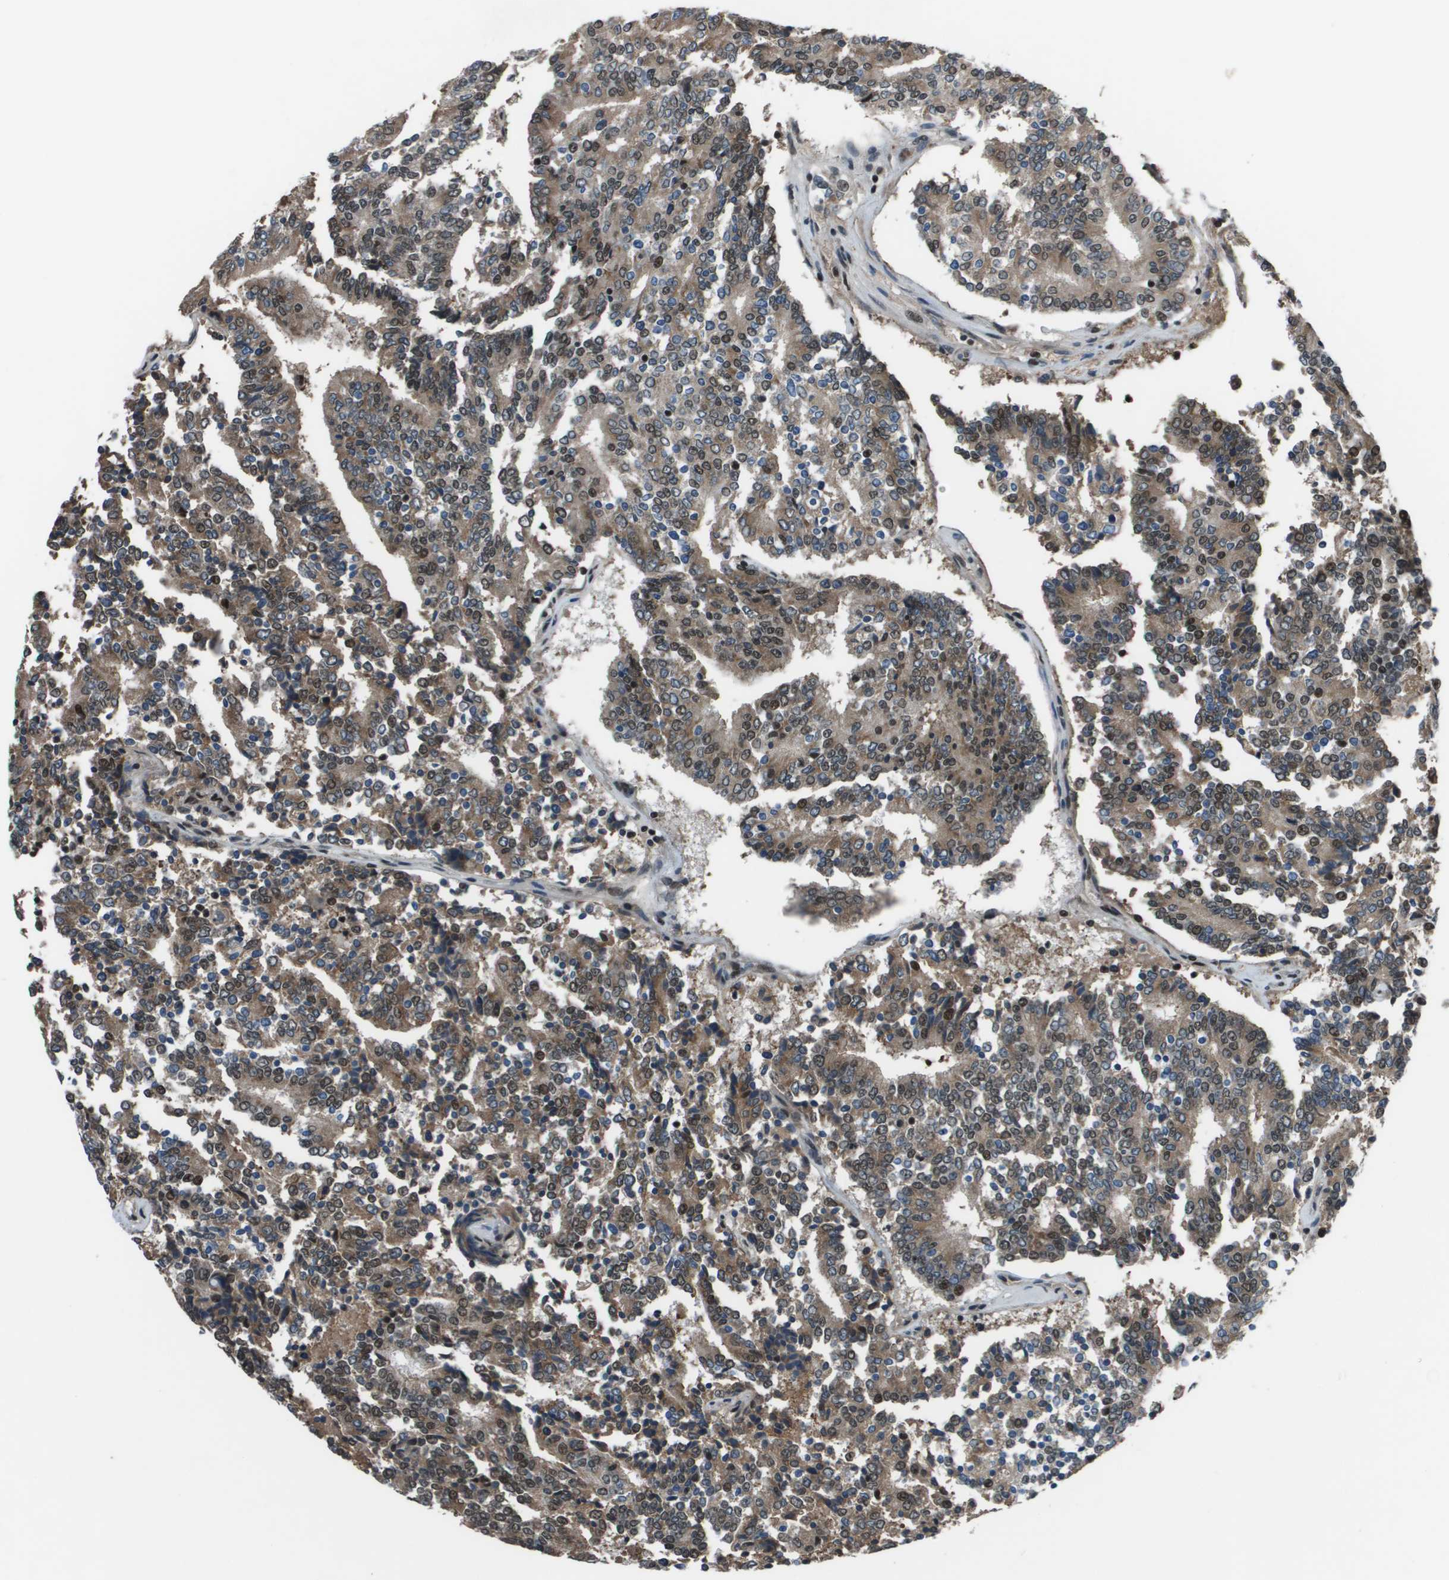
{"staining": {"intensity": "moderate", "quantity": ">75%", "location": "cytoplasmic/membranous,nuclear"}, "tissue": "prostate cancer", "cell_type": "Tumor cells", "image_type": "cancer", "snomed": [{"axis": "morphology", "description": "Normal tissue, NOS"}, {"axis": "morphology", "description": "Adenocarcinoma, High grade"}, {"axis": "topography", "description": "Prostate"}, {"axis": "topography", "description": "Seminal veicle"}], "caption": "This micrograph displays immunohistochemistry (IHC) staining of human prostate cancer, with medium moderate cytoplasmic/membranous and nuclear staining in about >75% of tumor cells.", "gene": "THRAP3", "patient": {"sex": "male", "age": 55}}